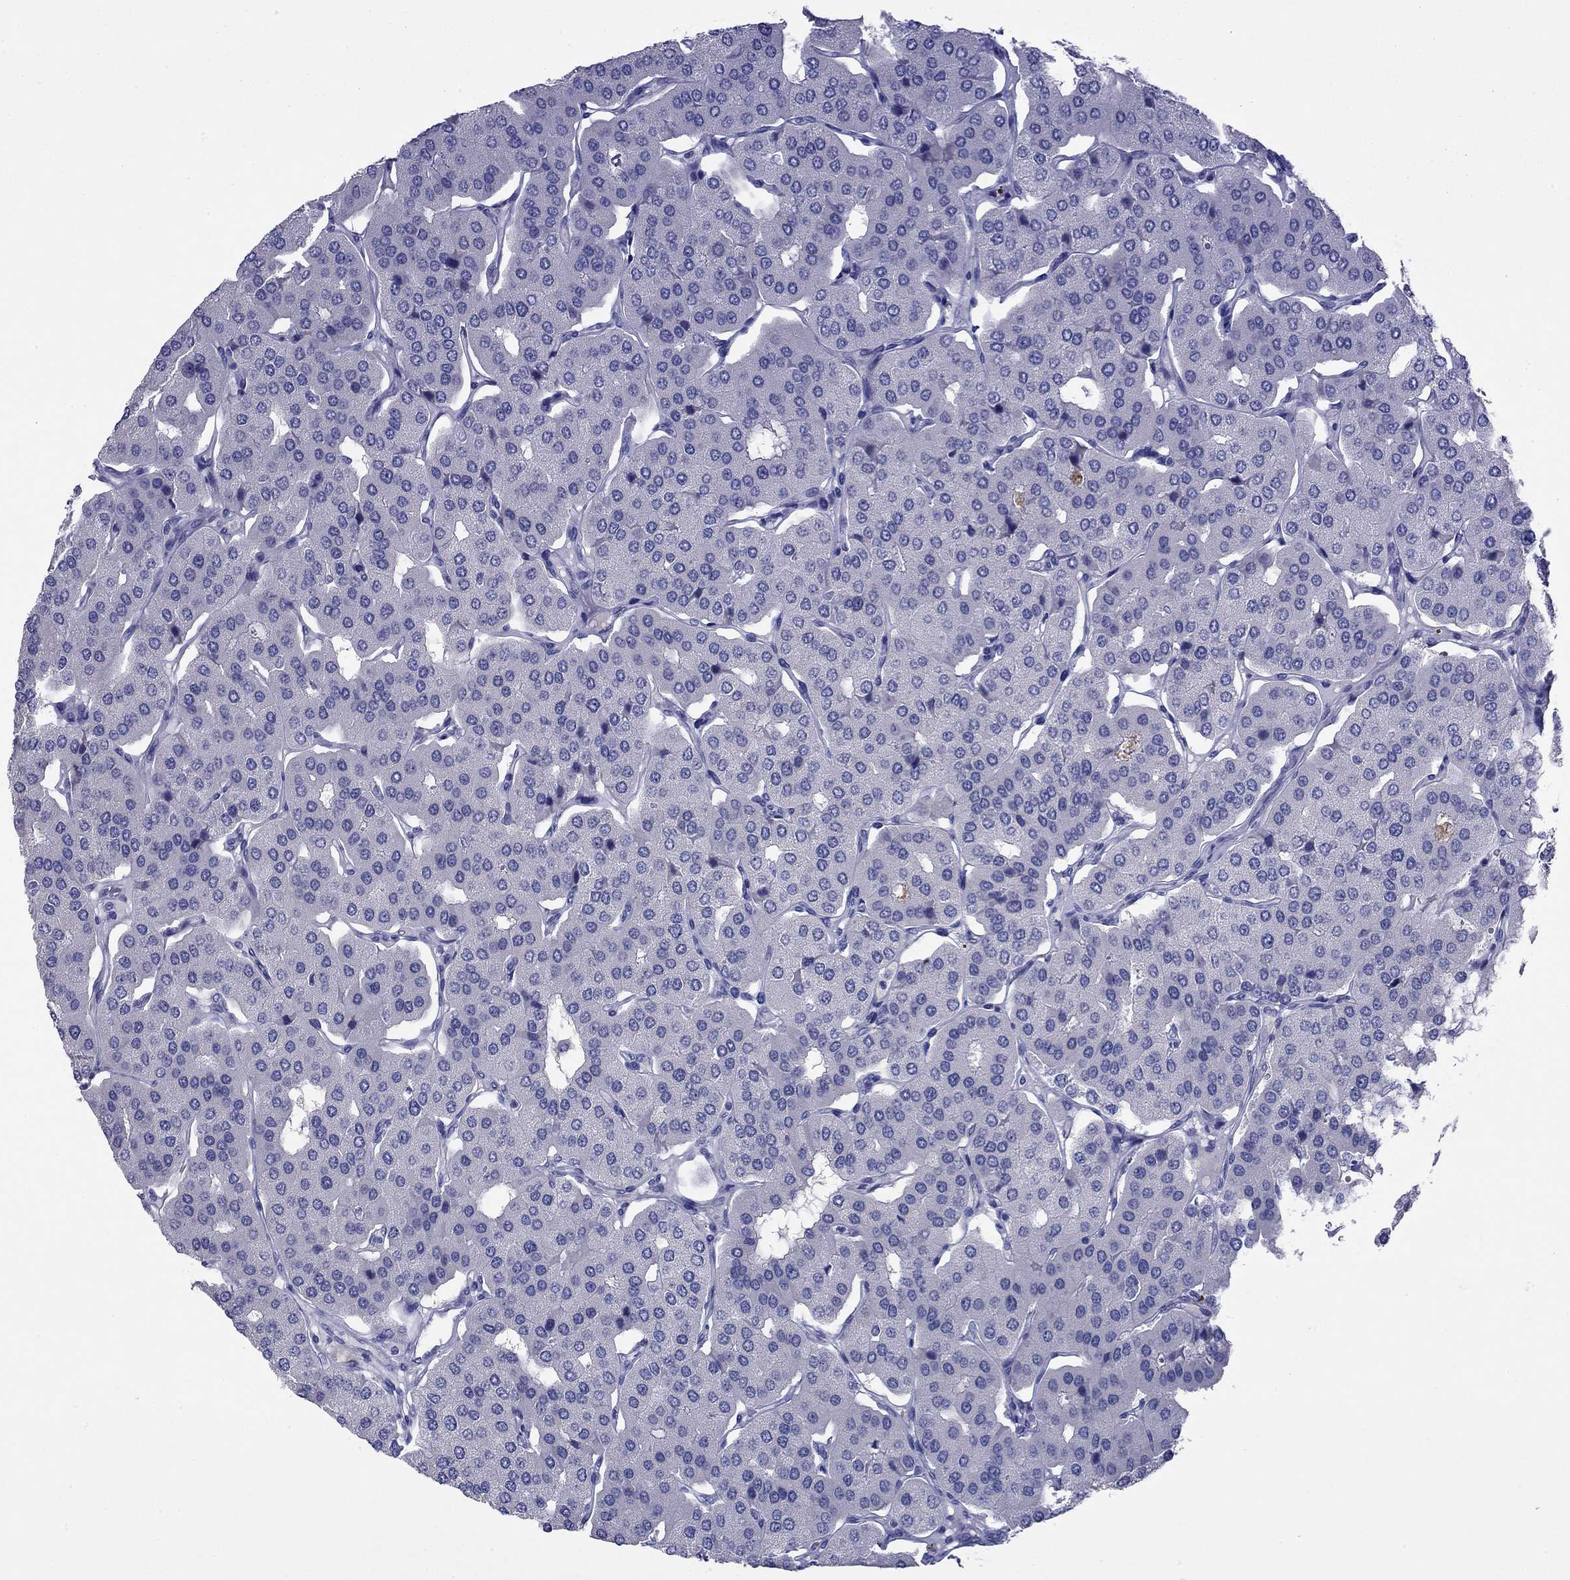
{"staining": {"intensity": "negative", "quantity": "none", "location": "none"}, "tissue": "parathyroid gland", "cell_type": "Glandular cells", "image_type": "normal", "snomed": [{"axis": "morphology", "description": "Normal tissue, NOS"}, {"axis": "morphology", "description": "Adenoma, NOS"}, {"axis": "topography", "description": "Parathyroid gland"}], "caption": "This is an immunohistochemistry (IHC) photomicrograph of unremarkable parathyroid gland. There is no expression in glandular cells.", "gene": "ODF4", "patient": {"sex": "female", "age": 86}}